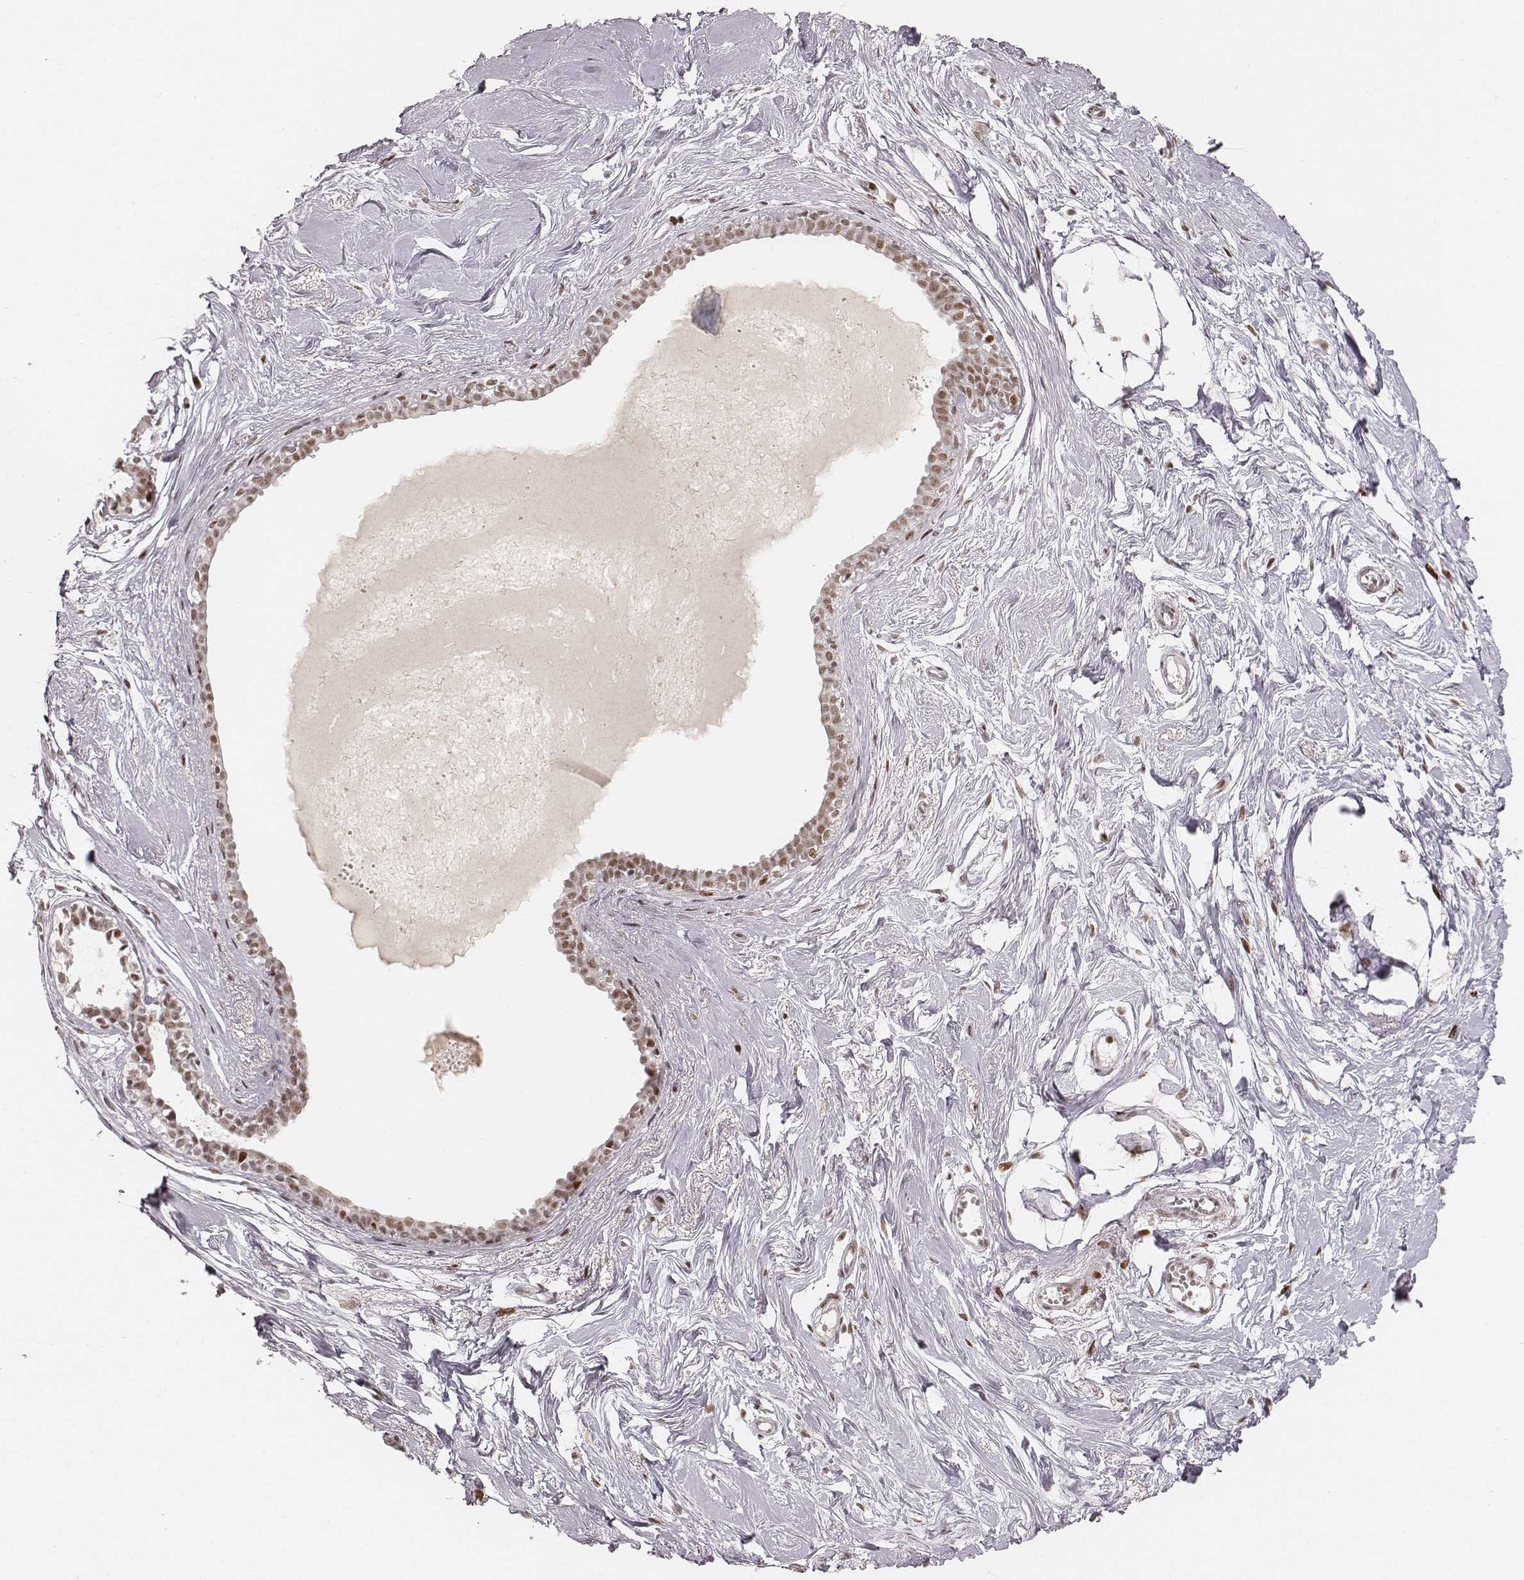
{"staining": {"intensity": "weak", "quantity": ">75%", "location": "nuclear"}, "tissue": "breast", "cell_type": "Adipocytes", "image_type": "normal", "snomed": [{"axis": "morphology", "description": "Normal tissue, NOS"}, {"axis": "topography", "description": "Breast"}], "caption": "Immunohistochemistry (IHC) staining of benign breast, which exhibits low levels of weak nuclear staining in about >75% of adipocytes indicating weak nuclear protein staining. The staining was performed using DAB (3,3'-diaminobenzidine) (brown) for protein detection and nuclei were counterstained in hematoxylin (blue).", "gene": "HNRNPC", "patient": {"sex": "female", "age": 49}}